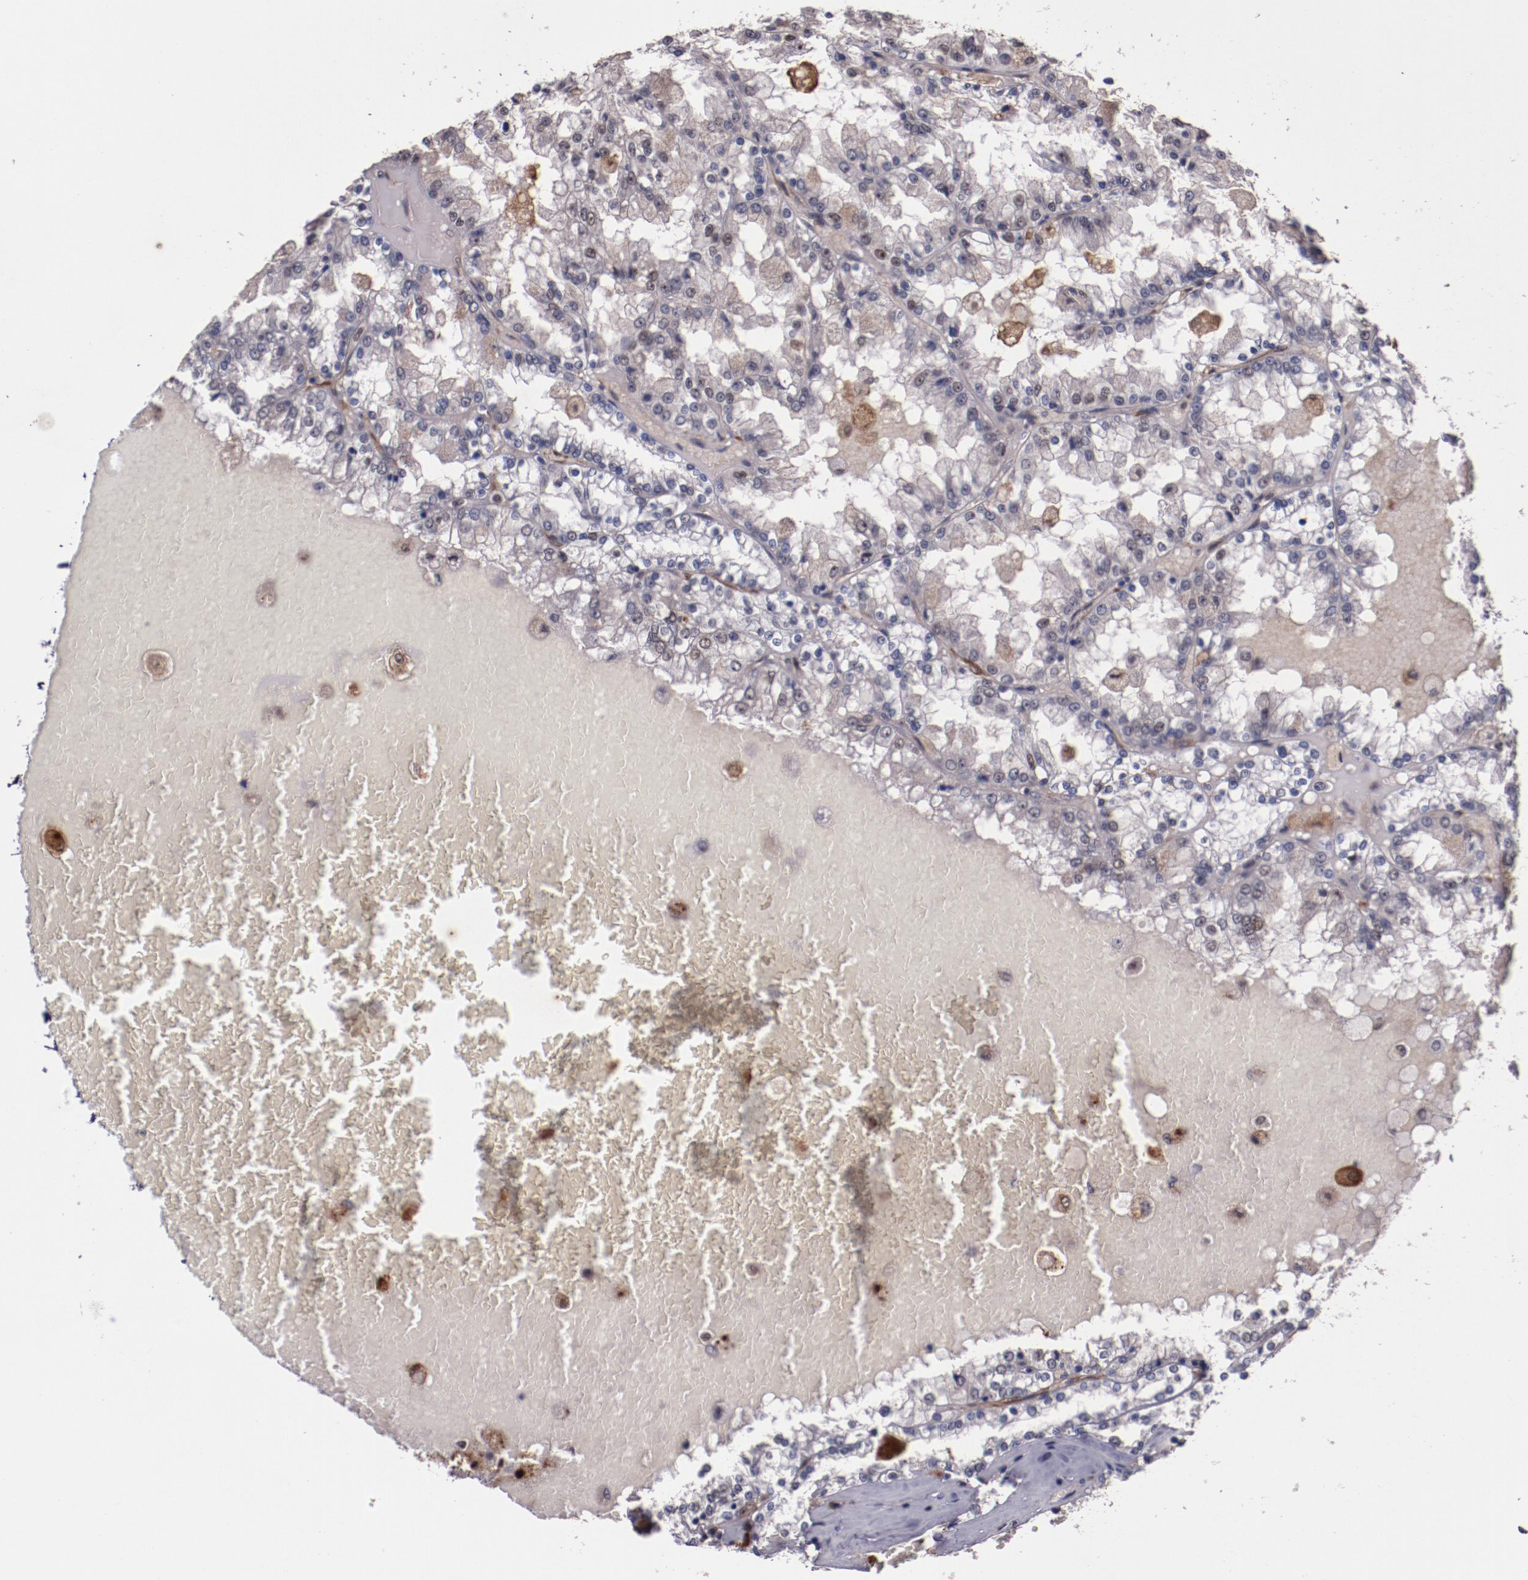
{"staining": {"intensity": "moderate", "quantity": "<25%", "location": "nuclear"}, "tissue": "renal cancer", "cell_type": "Tumor cells", "image_type": "cancer", "snomed": [{"axis": "morphology", "description": "Adenocarcinoma, NOS"}, {"axis": "topography", "description": "Kidney"}], "caption": "Immunohistochemical staining of renal adenocarcinoma shows low levels of moderate nuclear positivity in approximately <25% of tumor cells.", "gene": "CHEK2", "patient": {"sex": "female", "age": 56}}